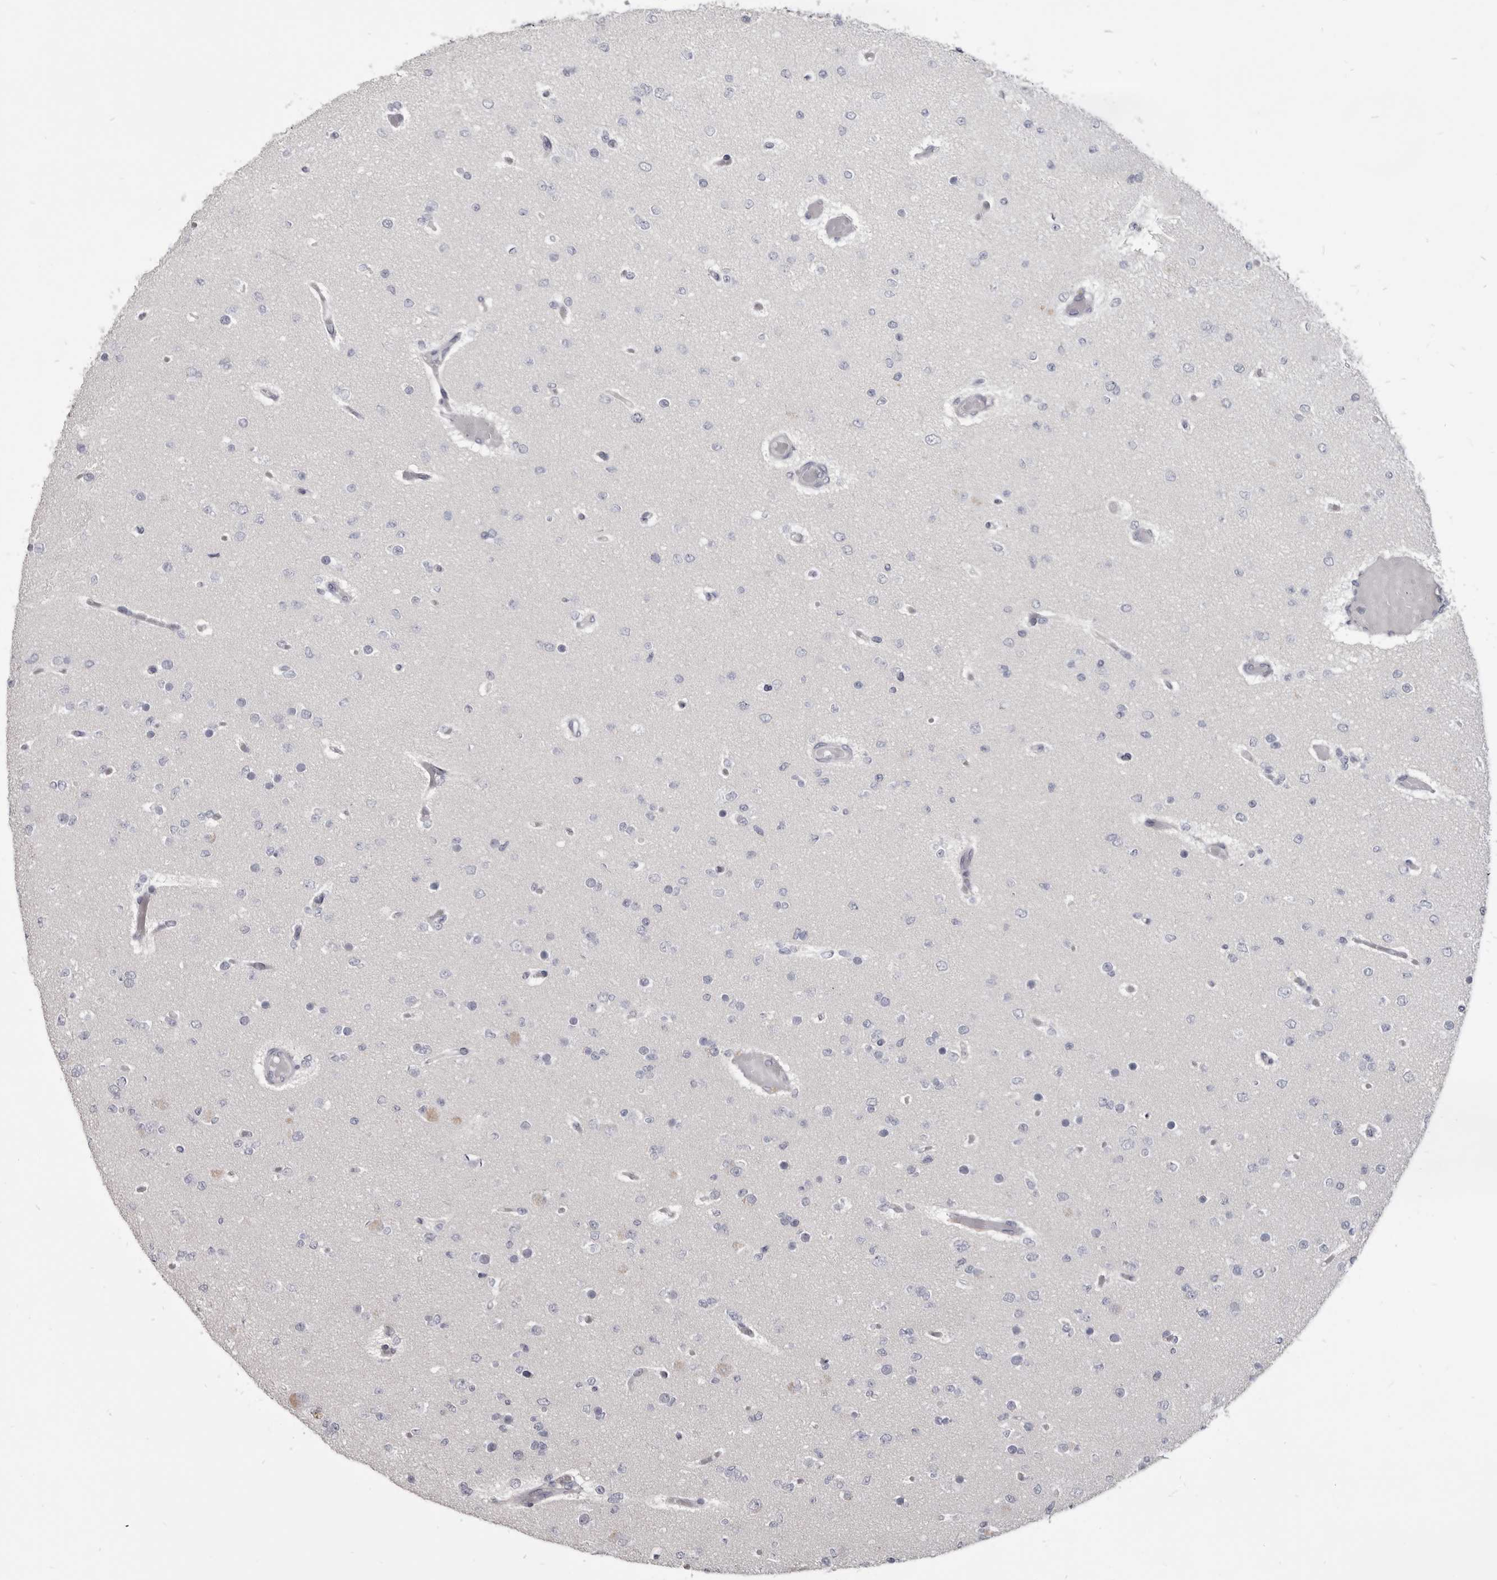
{"staining": {"intensity": "negative", "quantity": "none", "location": "none"}, "tissue": "glioma", "cell_type": "Tumor cells", "image_type": "cancer", "snomed": [{"axis": "morphology", "description": "Glioma, malignant, Low grade"}, {"axis": "topography", "description": "Brain"}], "caption": "Human glioma stained for a protein using immunohistochemistry shows no expression in tumor cells.", "gene": "CGN", "patient": {"sex": "female", "age": 22}}